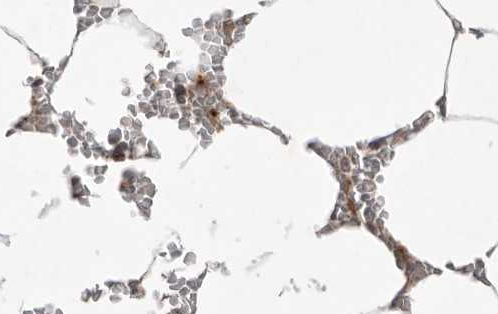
{"staining": {"intensity": "moderate", "quantity": "25%-75%", "location": "cytoplasmic/membranous"}, "tissue": "bone marrow", "cell_type": "Hematopoietic cells", "image_type": "normal", "snomed": [{"axis": "morphology", "description": "Normal tissue, NOS"}, {"axis": "topography", "description": "Bone marrow"}], "caption": "Normal bone marrow was stained to show a protein in brown. There is medium levels of moderate cytoplasmic/membranous expression in about 25%-75% of hematopoietic cells.", "gene": "NRCAM", "patient": {"sex": "male", "age": 70}}